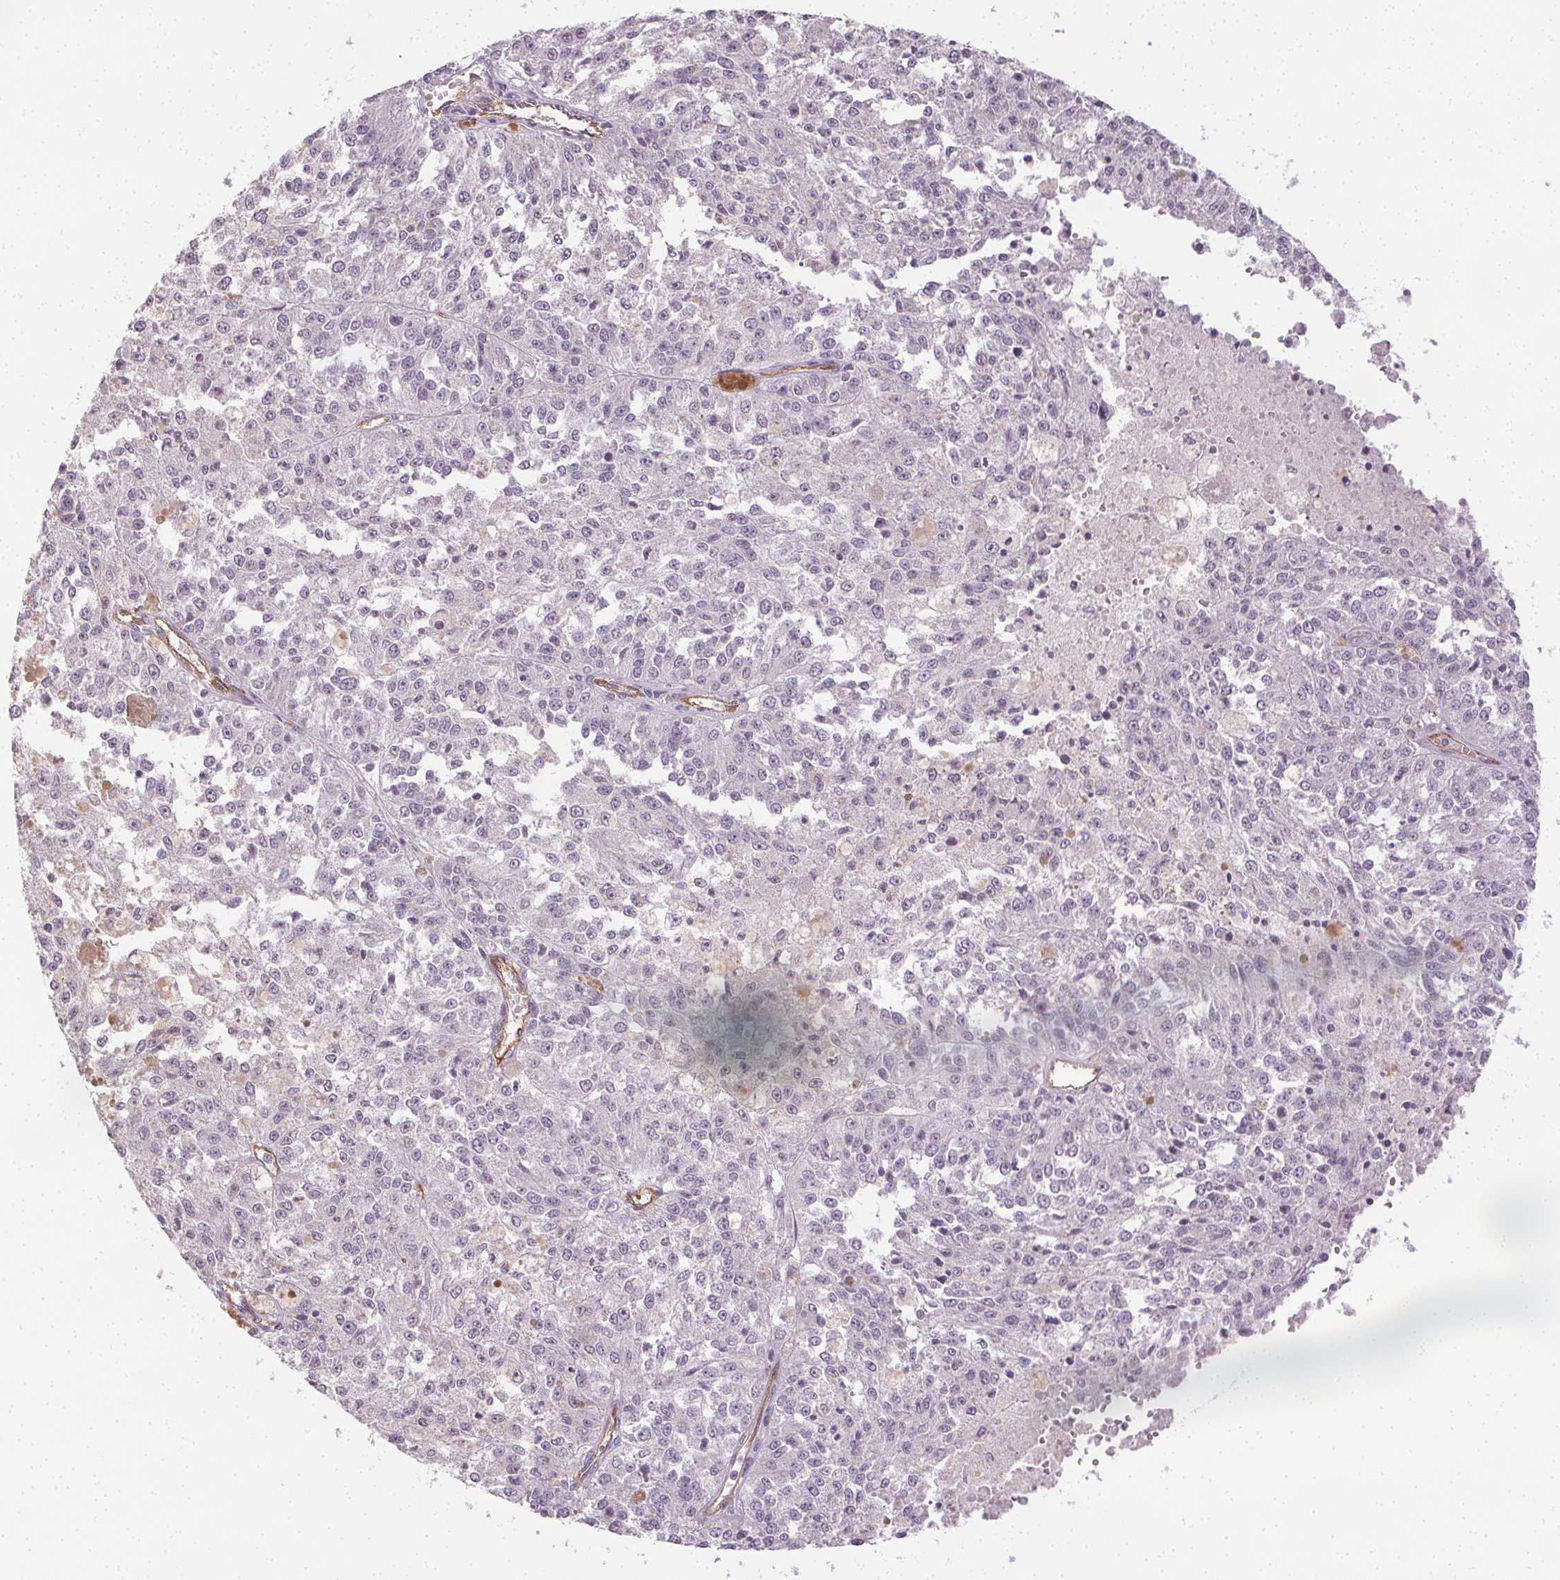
{"staining": {"intensity": "negative", "quantity": "none", "location": "none"}, "tissue": "melanoma", "cell_type": "Tumor cells", "image_type": "cancer", "snomed": [{"axis": "morphology", "description": "Malignant melanoma, Metastatic site"}, {"axis": "topography", "description": "Lymph node"}], "caption": "An IHC histopathology image of melanoma is shown. There is no staining in tumor cells of melanoma.", "gene": "PODXL", "patient": {"sex": "female", "age": 64}}